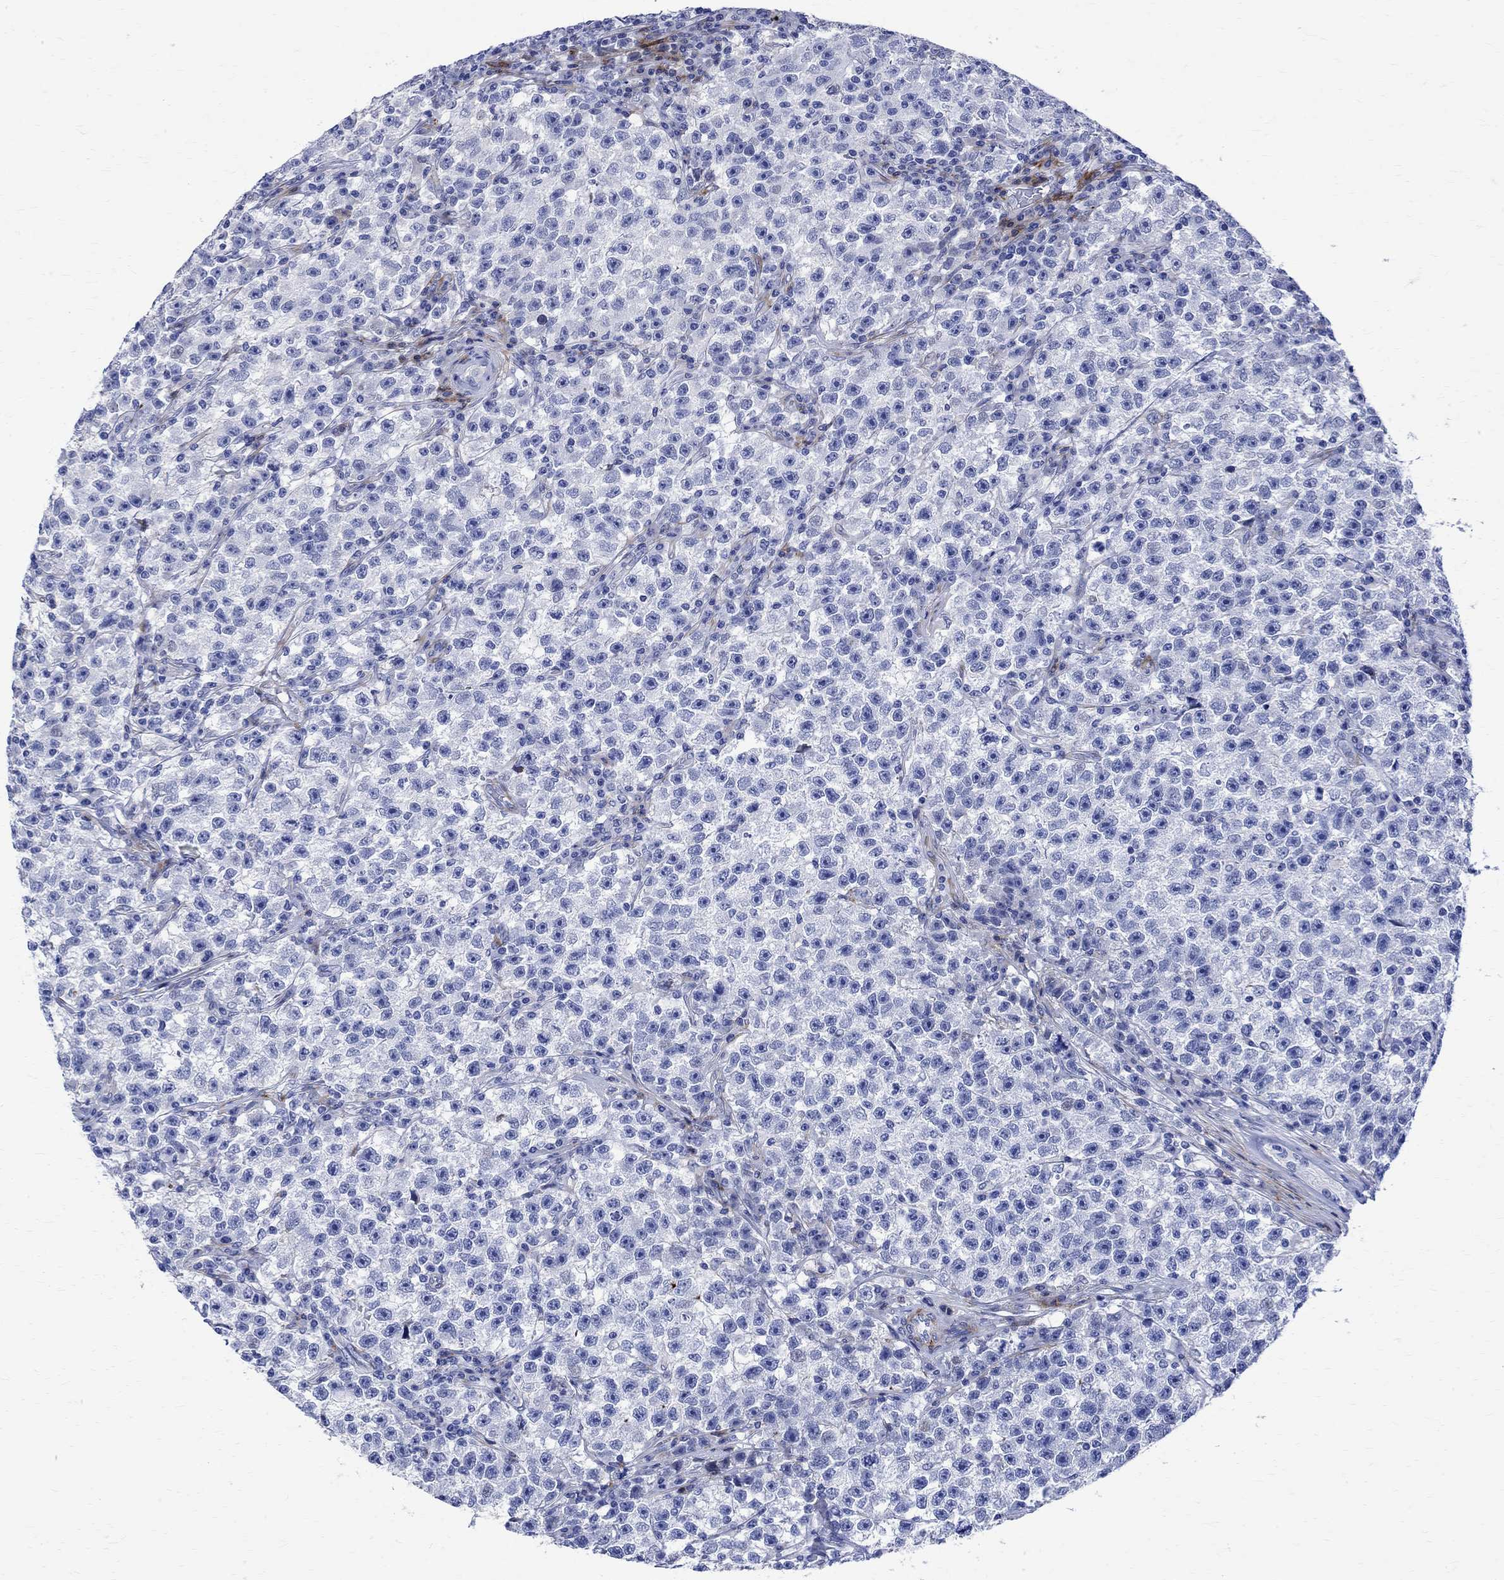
{"staining": {"intensity": "negative", "quantity": "none", "location": "none"}, "tissue": "testis cancer", "cell_type": "Tumor cells", "image_type": "cancer", "snomed": [{"axis": "morphology", "description": "Seminoma, NOS"}, {"axis": "topography", "description": "Testis"}], "caption": "High magnification brightfield microscopy of seminoma (testis) stained with DAB (3,3'-diaminobenzidine) (brown) and counterstained with hematoxylin (blue): tumor cells show no significant staining.", "gene": "PARVB", "patient": {"sex": "male", "age": 22}}